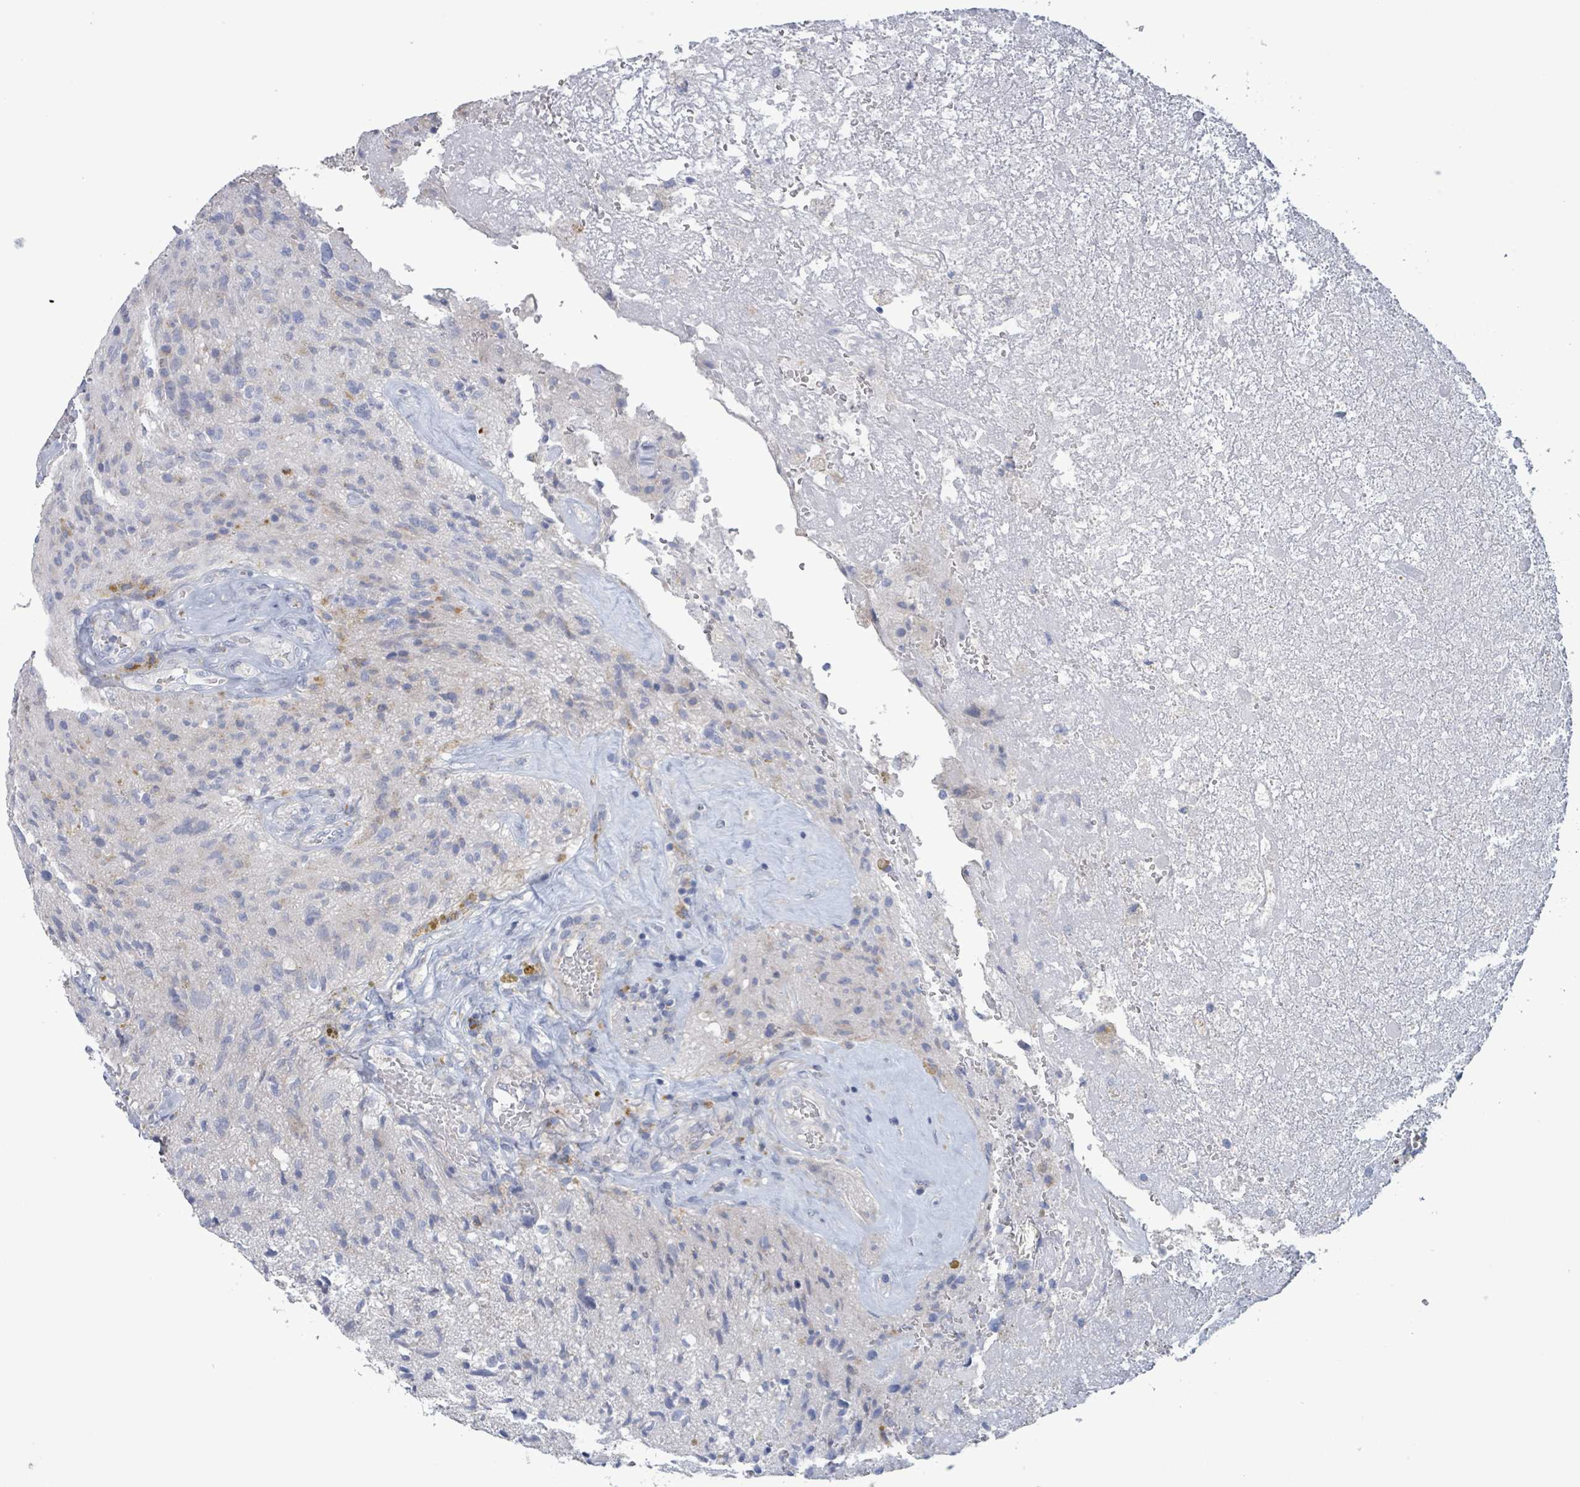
{"staining": {"intensity": "negative", "quantity": "none", "location": "none"}, "tissue": "glioma", "cell_type": "Tumor cells", "image_type": "cancer", "snomed": [{"axis": "morphology", "description": "Glioma, malignant, High grade"}, {"axis": "topography", "description": "Brain"}], "caption": "Malignant glioma (high-grade) was stained to show a protein in brown. There is no significant staining in tumor cells.", "gene": "PKLR", "patient": {"sex": "male", "age": 69}}